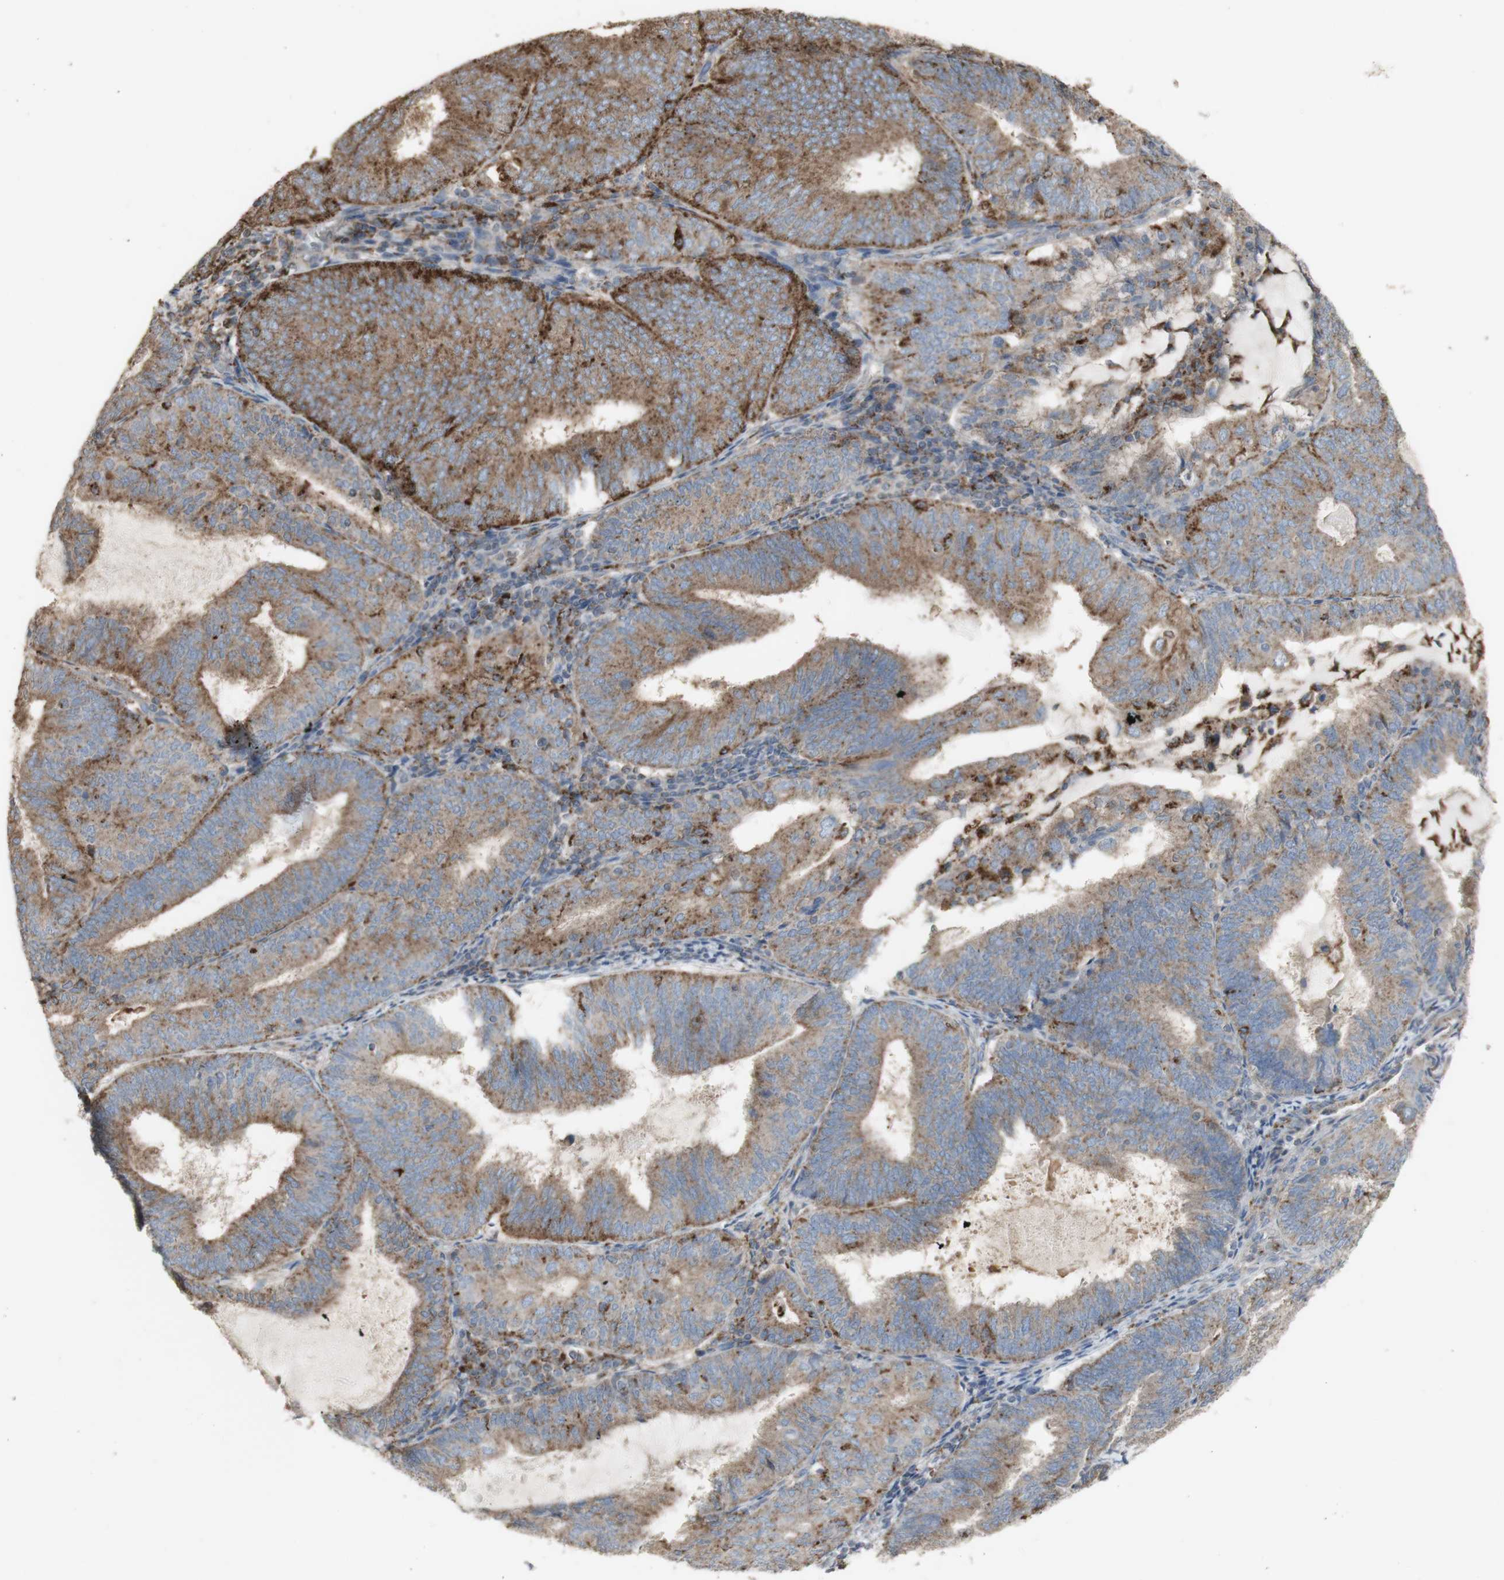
{"staining": {"intensity": "moderate", "quantity": ">75%", "location": "cytoplasmic/membranous"}, "tissue": "endometrial cancer", "cell_type": "Tumor cells", "image_type": "cancer", "snomed": [{"axis": "morphology", "description": "Adenocarcinoma, NOS"}, {"axis": "topography", "description": "Endometrium"}], "caption": "Immunohistochemistry (IHC) micrograph of endometrial cancer (adenocarcinoma) stained for a protein (brown), which demonstrates medium levels of moderate cytoplasmic/membranous expression in approximately >75% of tumor cells.", "gene": "ATP6V1E1", "patient": {"sex": "female", "age": 81}}